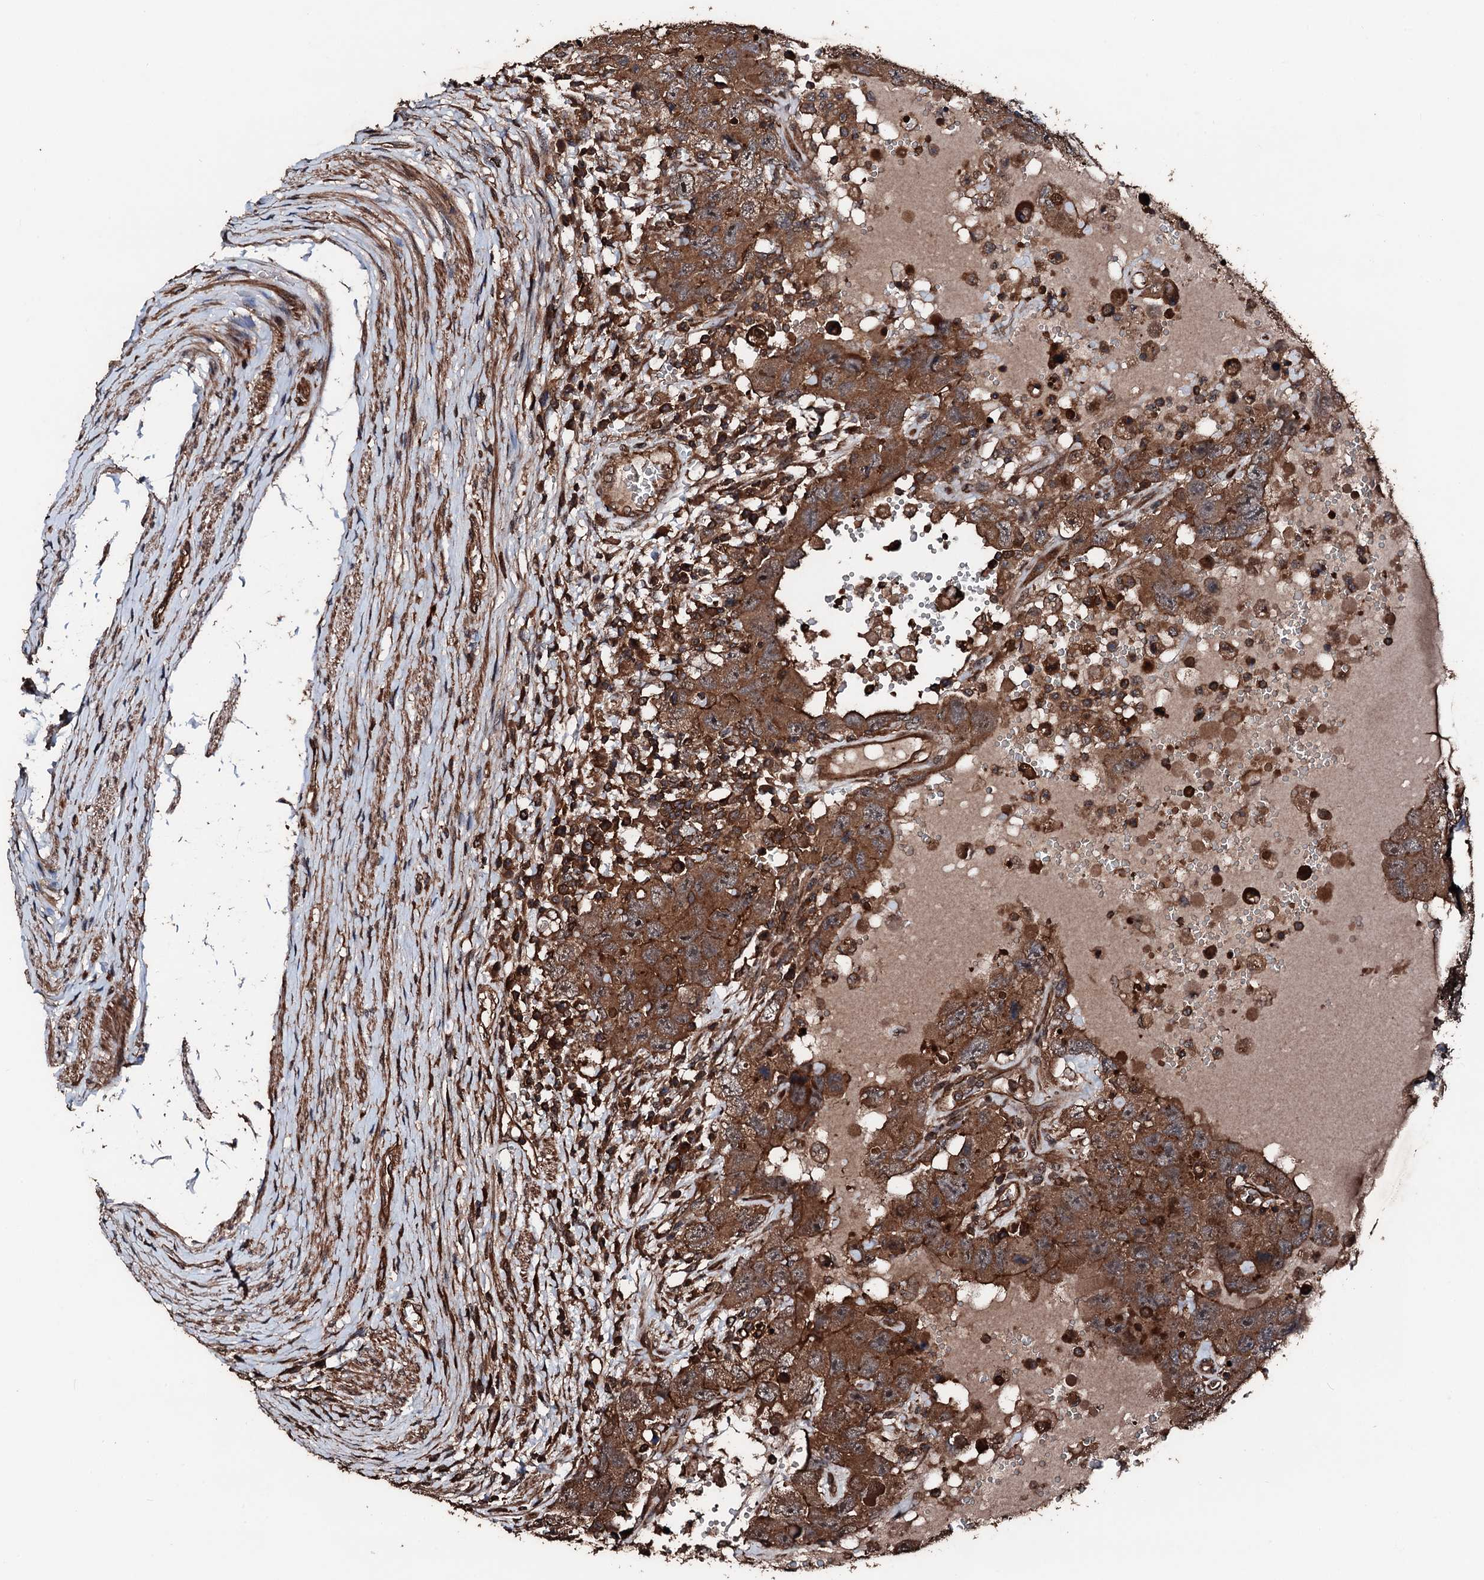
{"staining": {"intensity": "moderate", "quantity": ">75%", "location": "cytoplasmic/membranous"}, "tissue": "testis cancer", "cell_type": "Tumor cells", "image_type": "cancer", "snomed": [{"axis": "morphology", "description": "Carcinoma, Embryonal, NOS"}, {"axis": "topography", "description": "Testis"}], "caption": "Immunohistochemical staining of human embryonal carcinoma (testis) demonstrates moderate cytoplasmic/membranous protein expression in about >75% of tumor cells.", "gene": "KIF18A", "patient": {"sex": "male", "age": 26}}